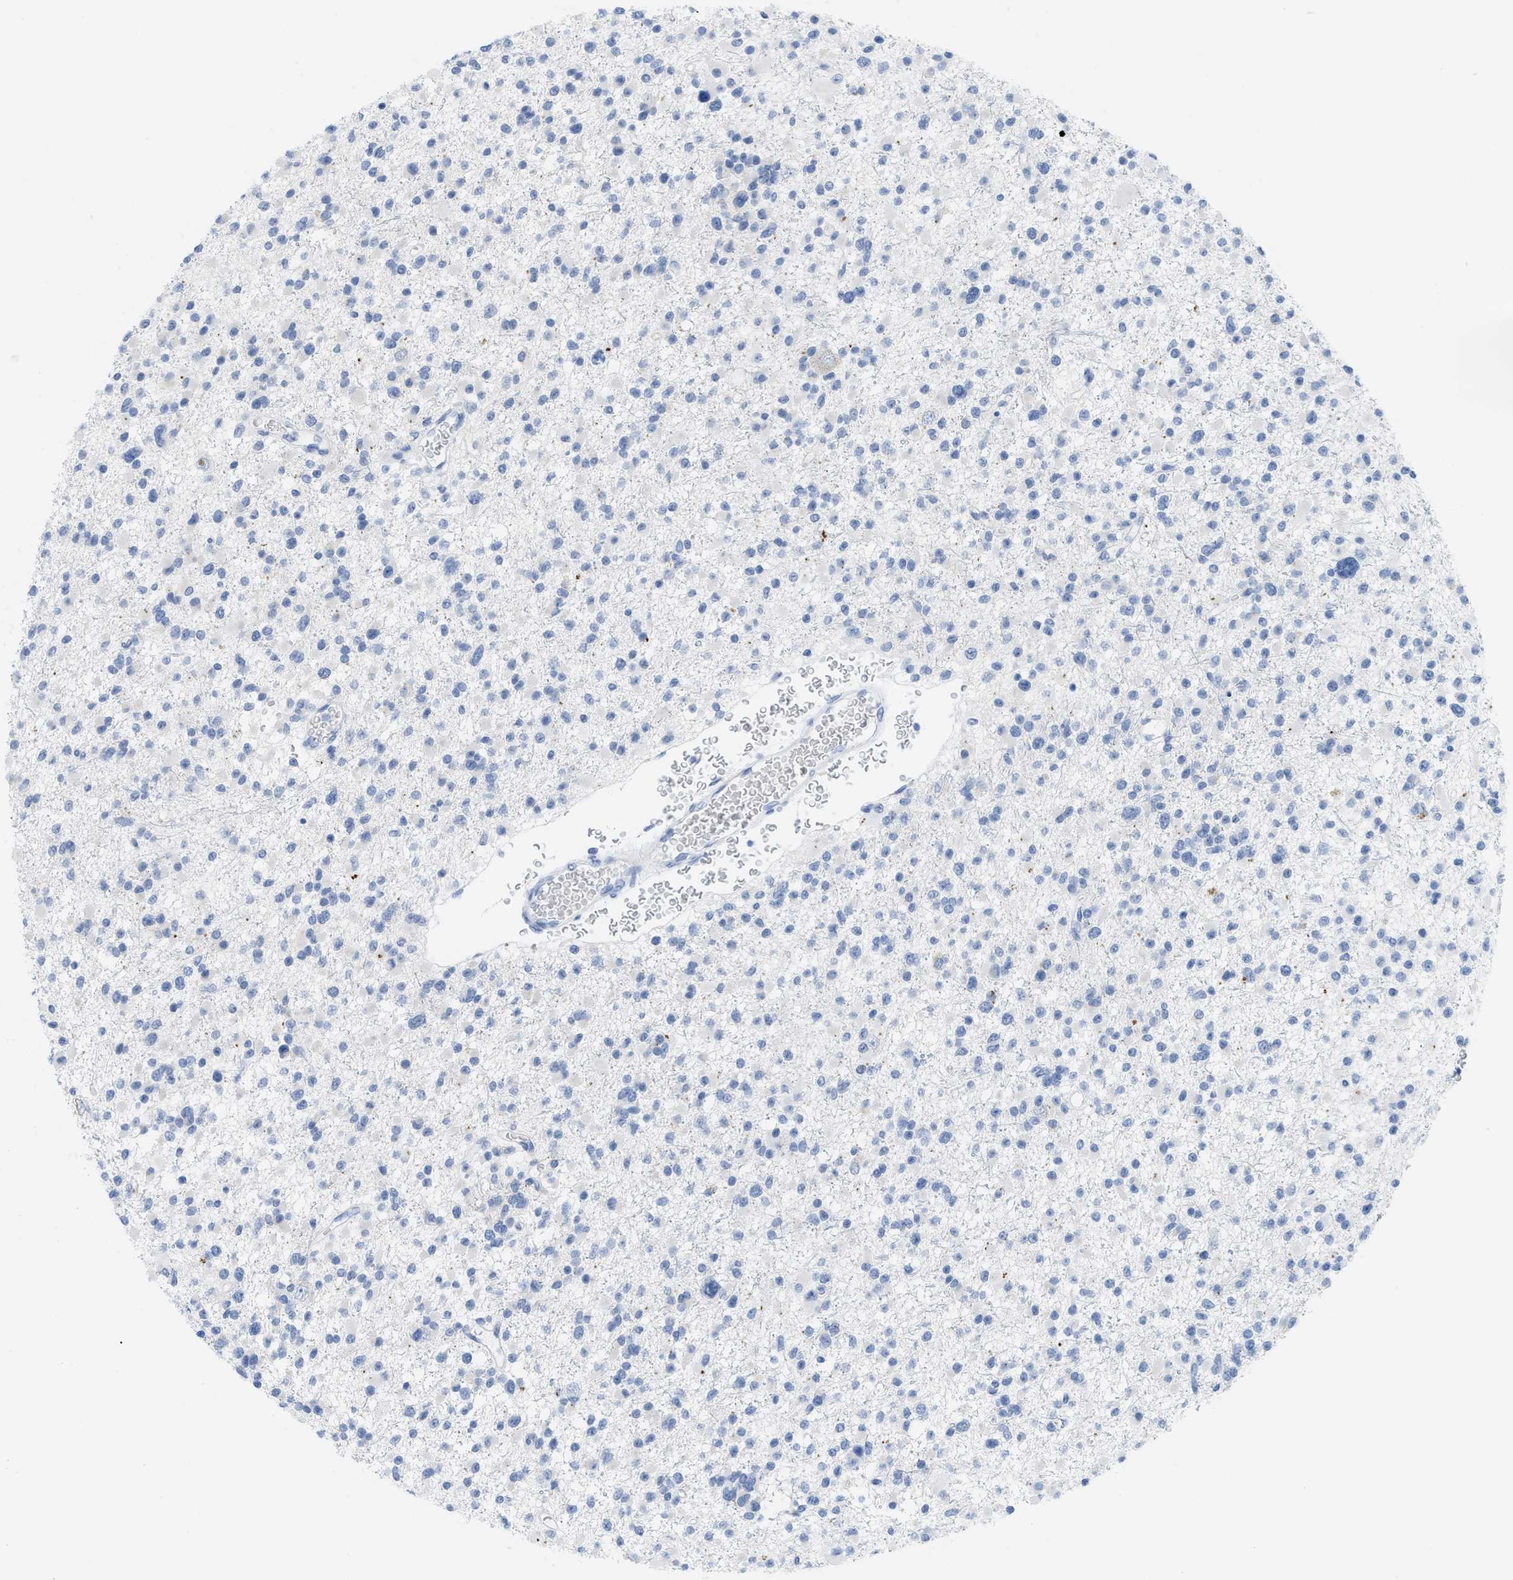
{"staining": {"intensity": "negative", "quantity": "none", "location": "none"}, "tissue": "glioma", "cell_type": "Tumor cells", "image_type": "cancer", "snomed": [{"axis": "morphology", "description": "Glioma, malignant, Low grade"}, {"axis": "topography", "description": "Brain"}], "caption": "Immunohistochemistry (IHC) photomicrograph of neoplastic tissue: human malignant glioma (low-grade) stained with DAB (3,3'-diaminobenzidine) exhibits no significant protein staining in tumor cells.", "gene": "WDR4", "patient": {"sex": "female", "age": 22}}